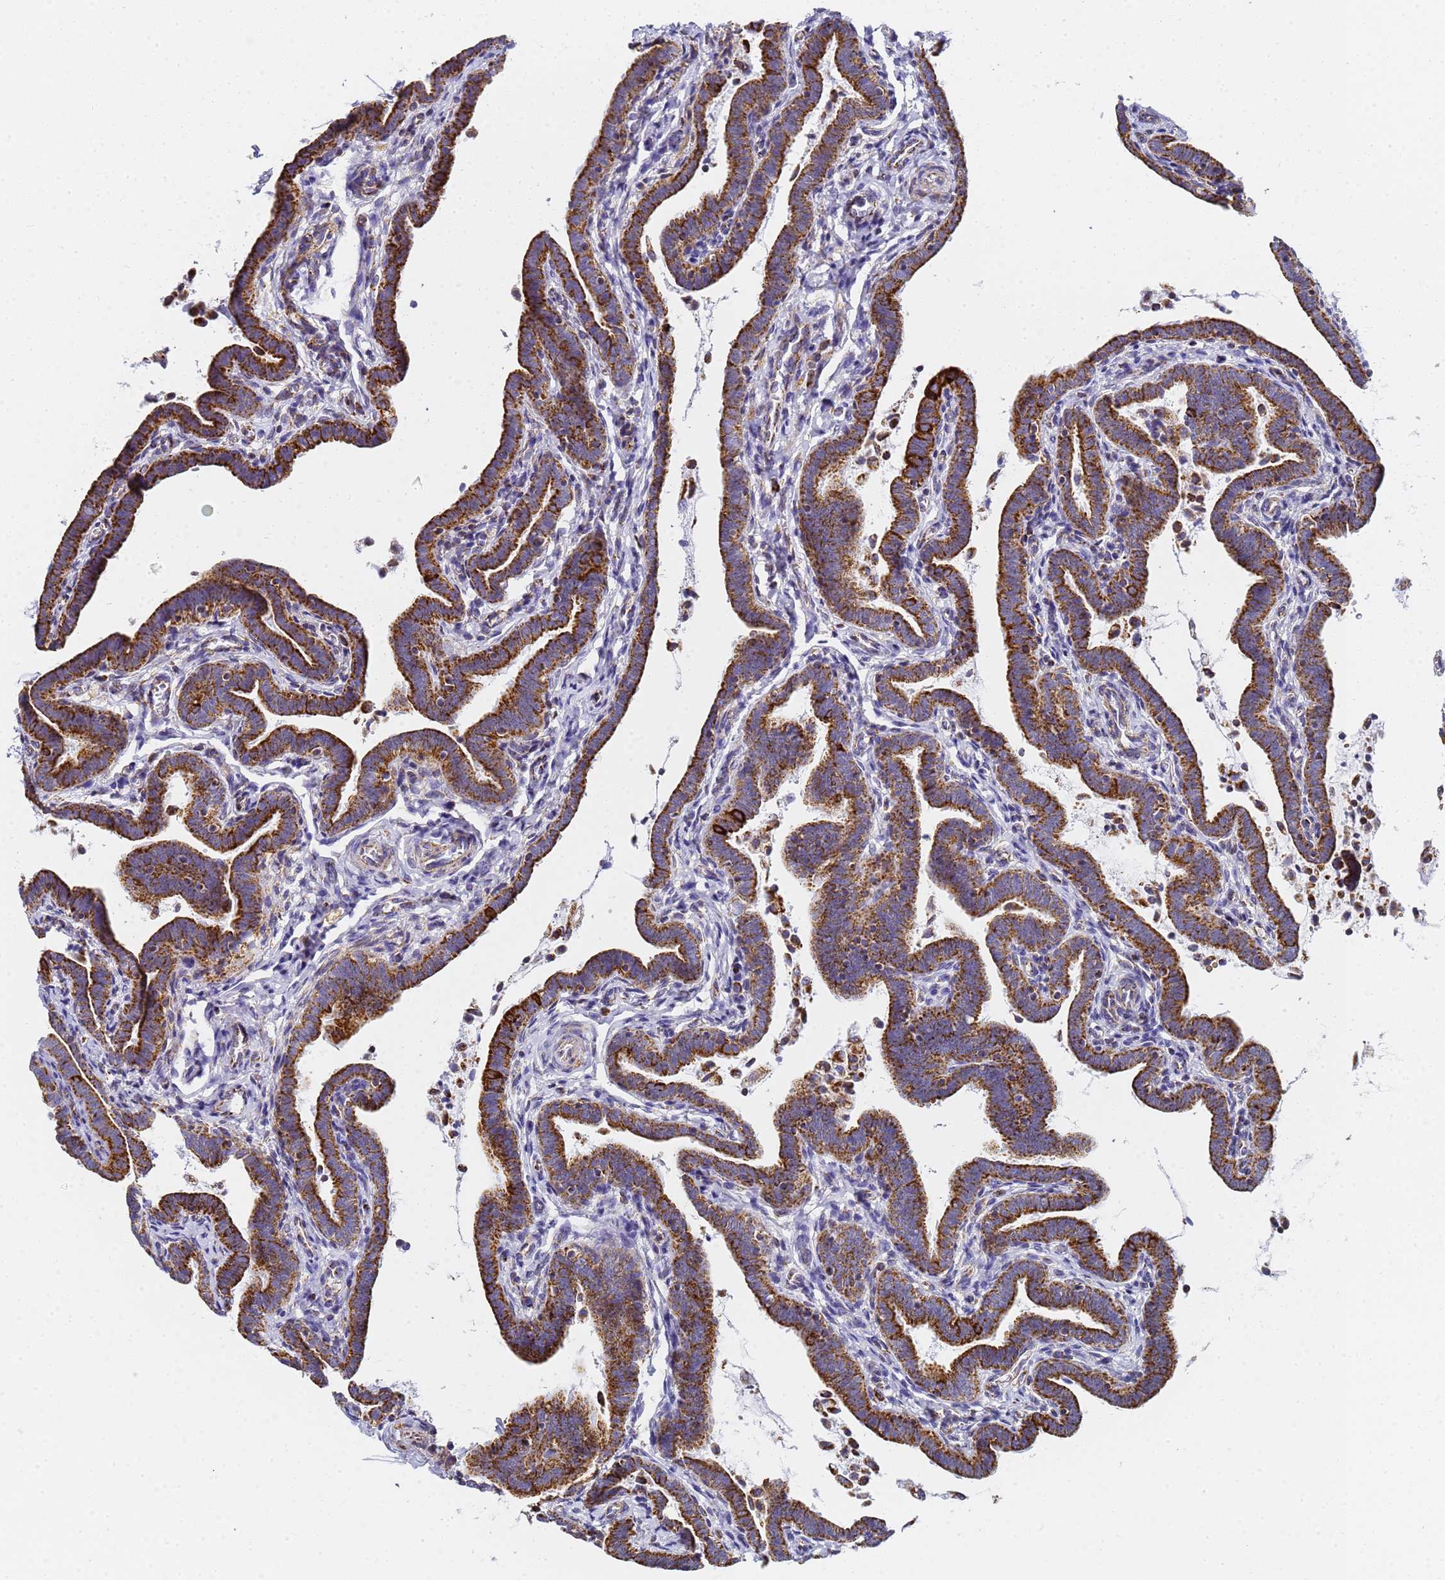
{"staining": {"intensity": "strong", "quantity": ">75%", "location": "cytoplasmic/membranous"}, "tissue": "fallopian tube", "cell_type": "Glandular cells", "image_type": "normal", "snomed": [{"axis": "morphology", "description": "Normal tissue, NOS"}, {"axis": "topography", "description": "Fallopian tube"}], "caption": "This micrograph exhibits immunohistochemistry staining of unremarkable human fallopian tube, with high strong cytoplasmic/membranous expression in about >75% of glandular cells.", "gene": "CNIH4", "patient": {"sex": "female", "age": 36}}